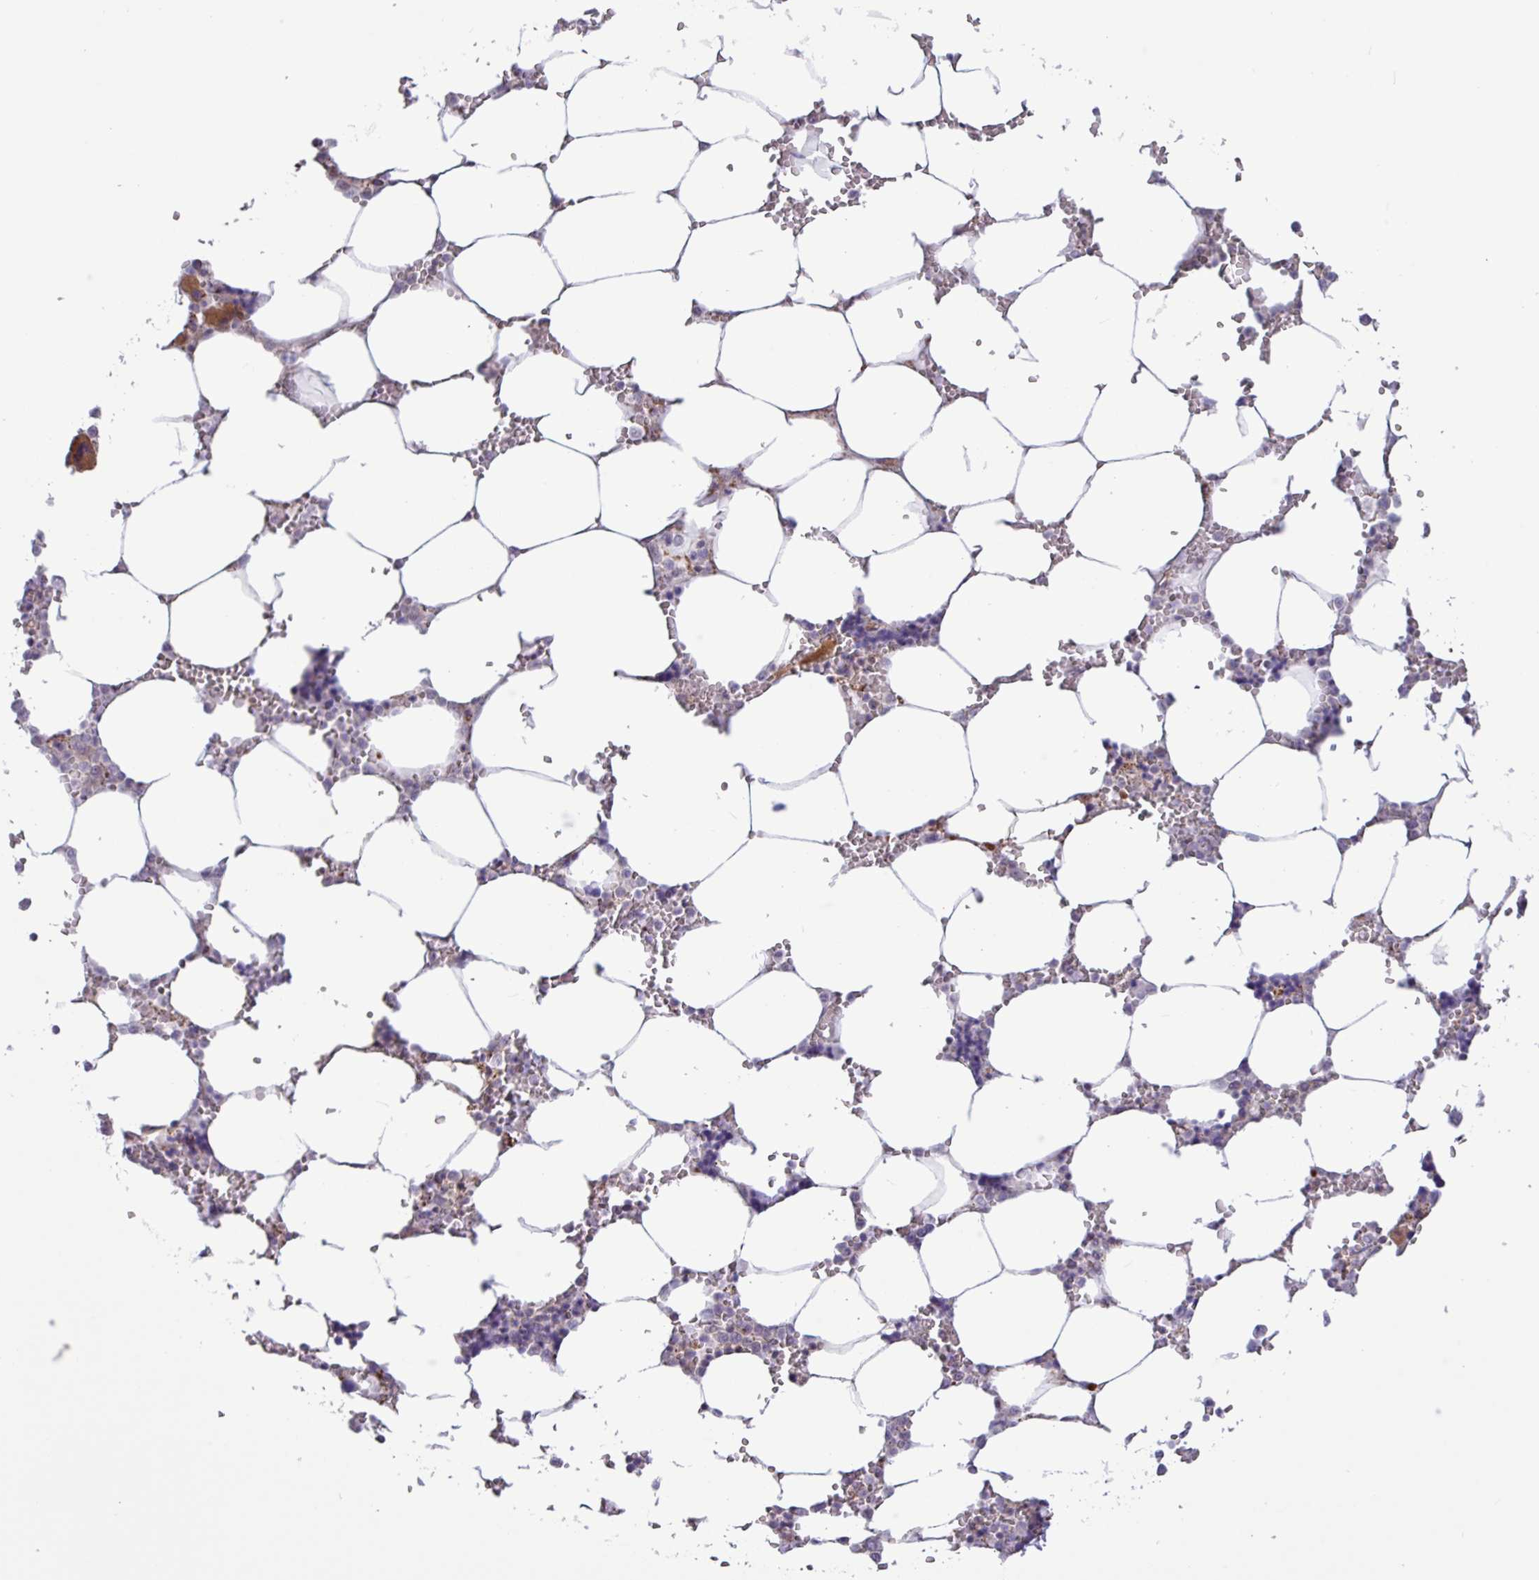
{"staining": {"intensity": "moderate", "quantity": "<25%", "location": "cytoplasmic/membranous"}, "tissue": "bone marrow", "cell_type": "Hematopoietic cells", "image_type": "normal", "snomed": [{"axis": "morphology", "description": "Normal tissue, NOS"}, {"axis": "topography", "description": "Bone marrow"}], "caption": "This is a photomicrograph of immunohistochemistry (IHC) staining of benign bone marrow, which shows moderate expression in the cytoplasmic/membranous of hematopoietic cells.", "gene": "RTL3", "patient": {"sex": "male", "age": 64}}